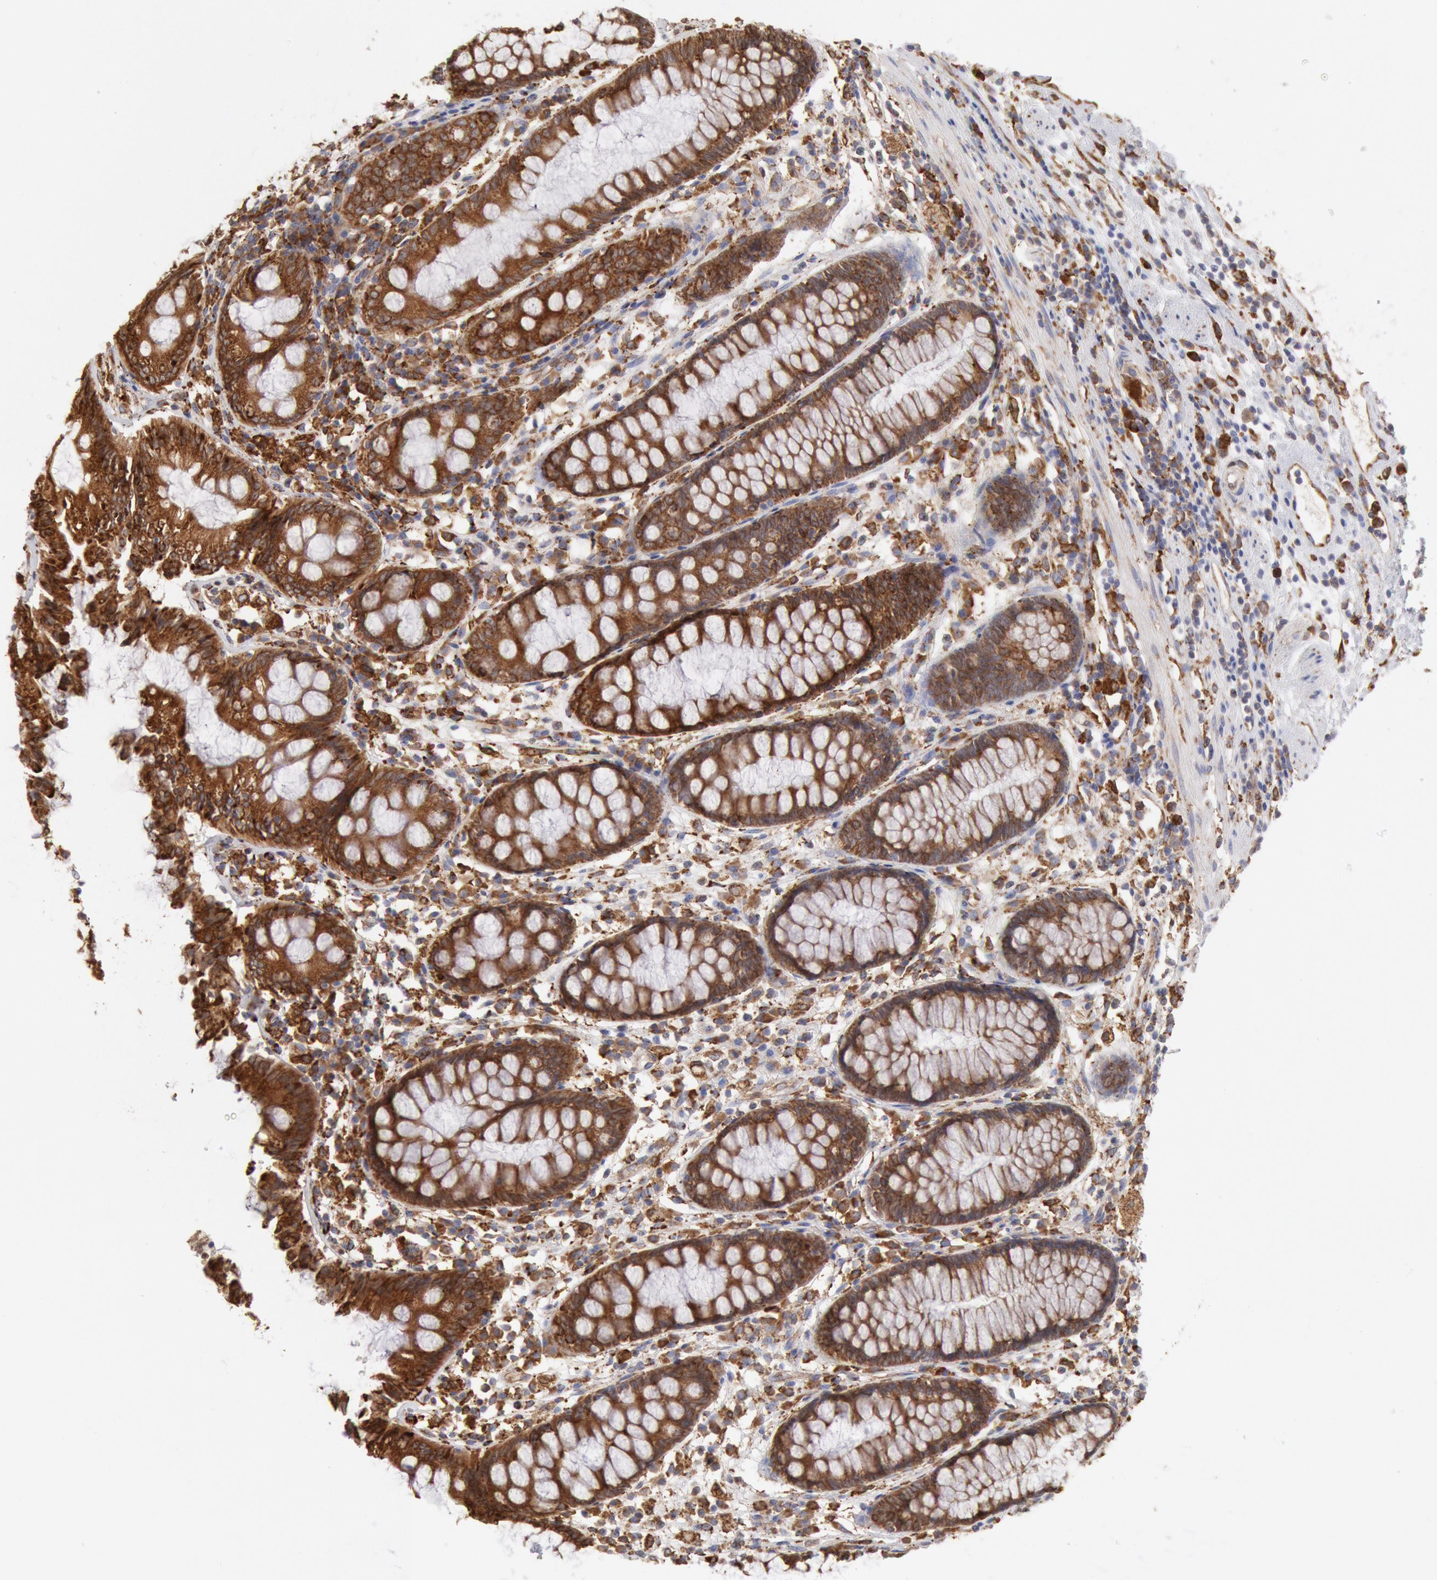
{"staining": {"intensity": "moderate", "quantity": ">75%", "location": "cytoplasmic/membranous"}, "tissue": "rectum", "cell_type": "Glandular cells", "image_type": "normal", "snomed": [{"axis": "morphology", "description": "Normal tissue, NOS"}, {"axis": "topography", "description": "Rectum"}], "caption": "Immunohistochemical staining of normal human rectum displays >75% levels of moderate cytoplasmic/membranous protein positivity in about >75% of glandular cells. (brown staining indicates protein expression, while blue staining denotes nuclei).", "gene": "ERP44", "patient": {"sex": "female", "age": 66}}